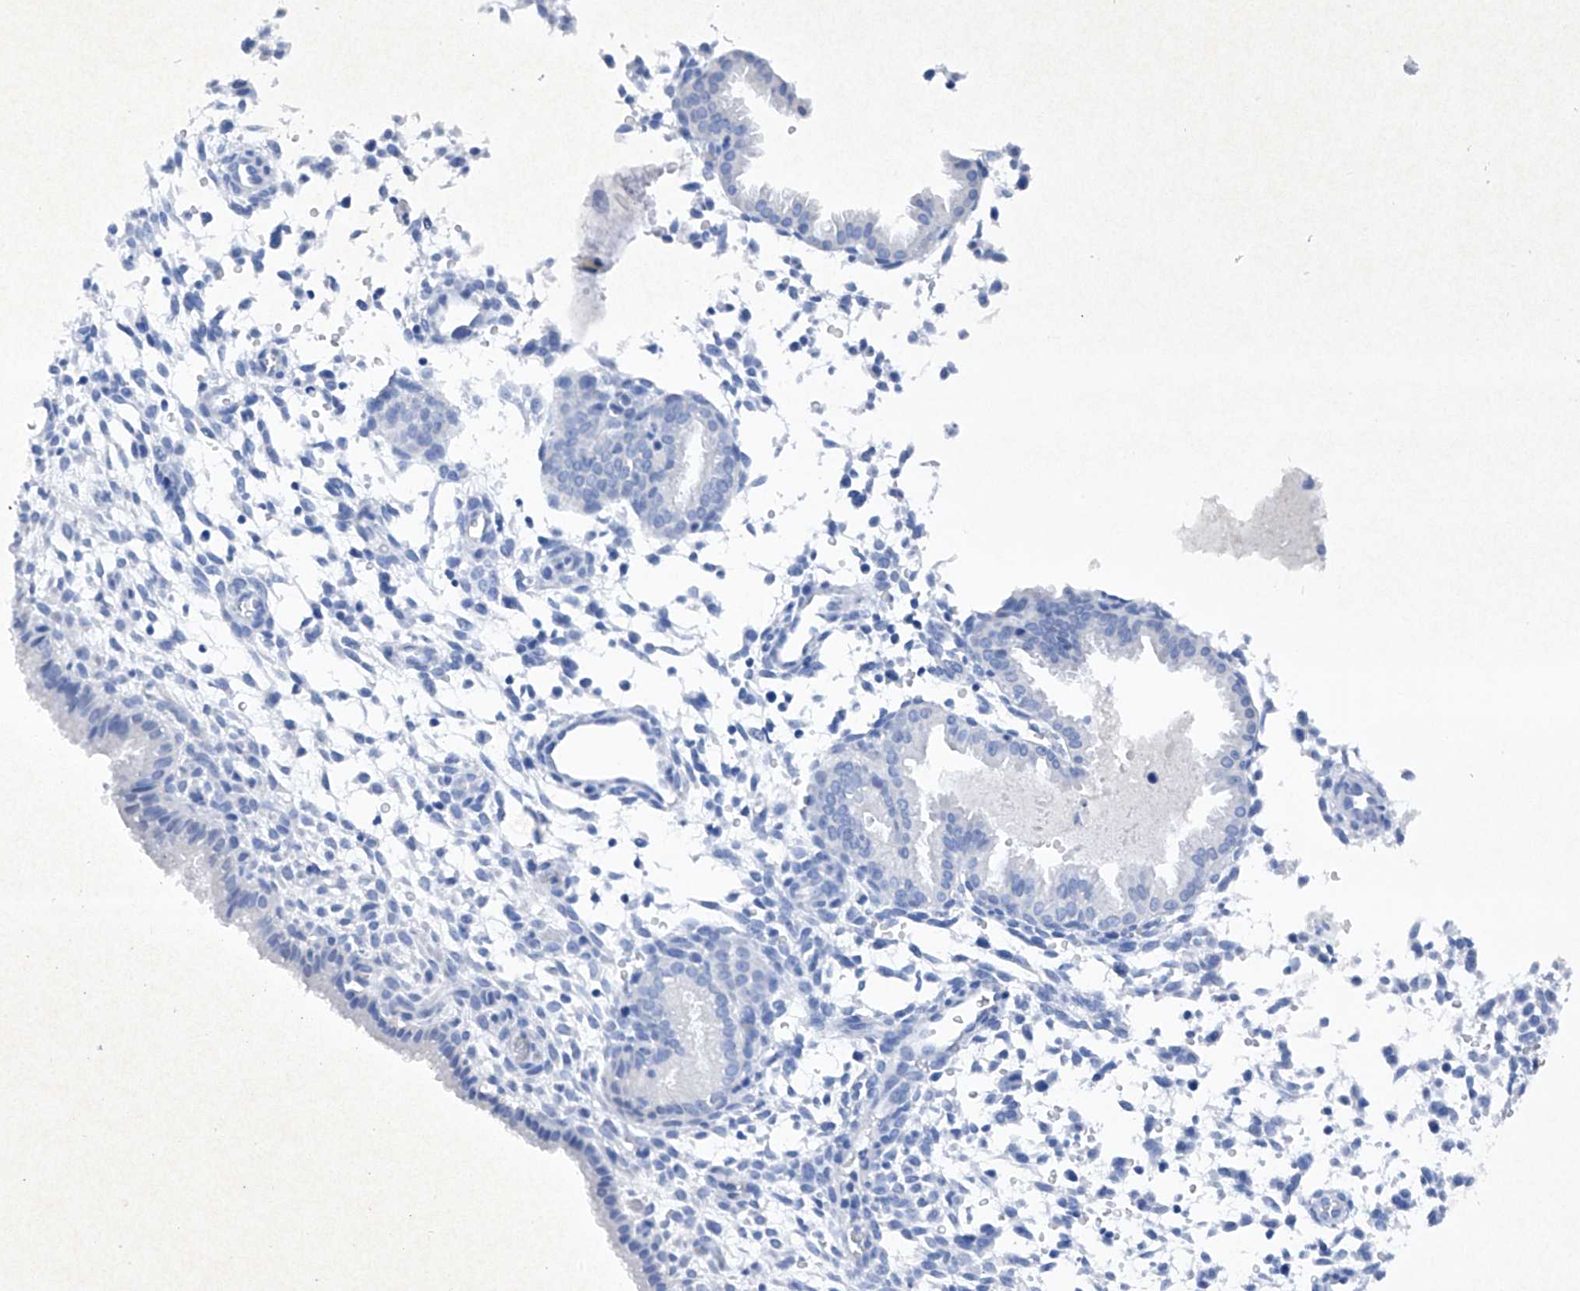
{"staining": {"intensity": "negative", "quantity": "none", "location": "none"}, "tissue": "endometrium", "cell_type": "Cells in endometrial stroma", "image_type": "normal", "snomed": [{"axis": "morphology", "description": "Normal tissue, NOS"}, {"axis": "topography", "description": "Endometrium"}], "caption": "This is a image of immunohistochemistry staining of benign endometrium, which shows no expression in cells in endometrial stroma.", "gene": "BARX2", "patient": {"sex": "female", "age": 33}}